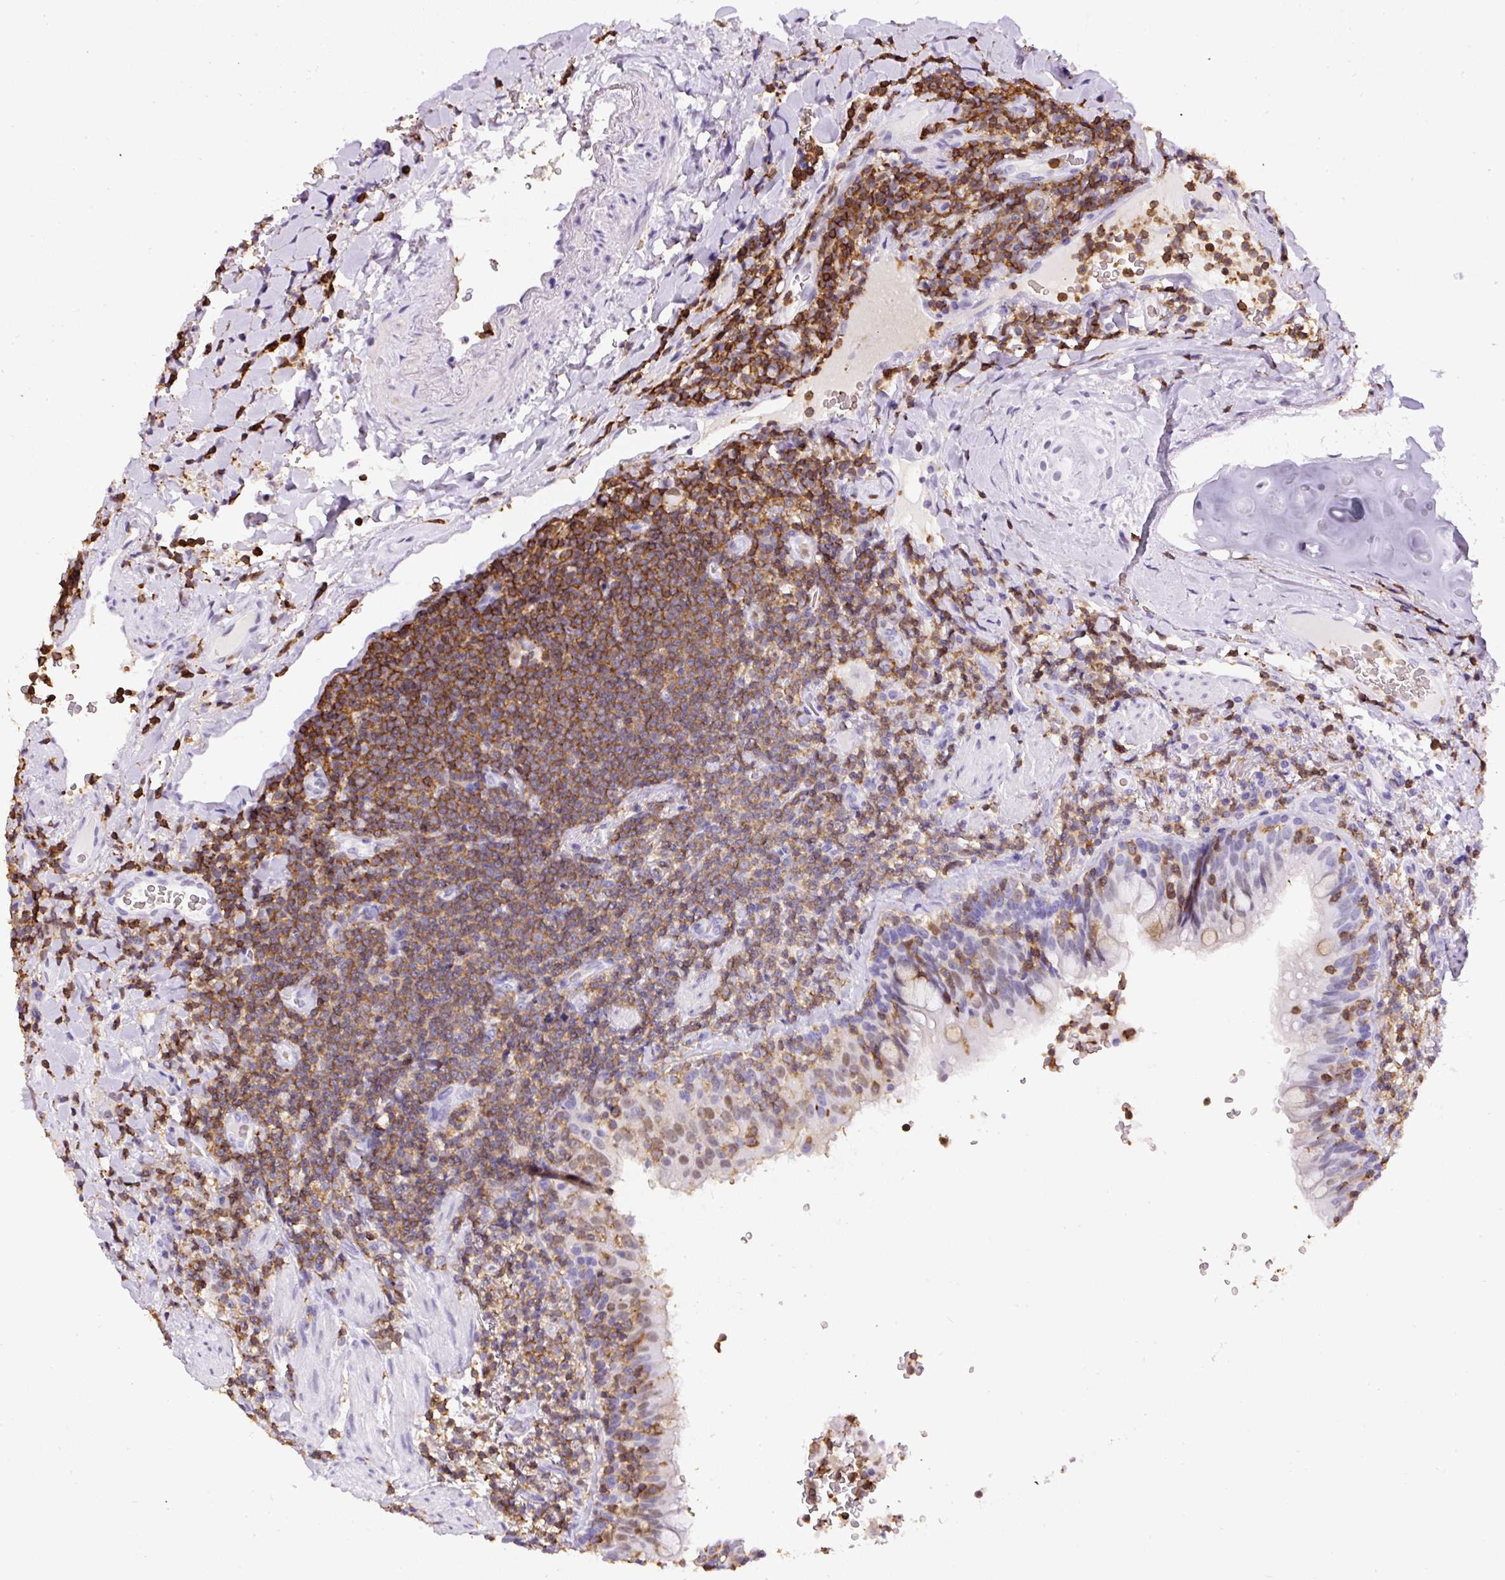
{"staining": {"intensity": "moderate", "quantity": ">75%", "location": "cytoplasmic/membranous"}, "tissue": "lymphoma", "cell_type": "Tumor cells", "image_type": "cancer", "snomed": [{"axis": "morphology", "description": "Malignant lymphoma, non-Hodgkin's type, Low grade"}, {"axis": "topography", "description": "Lung"}], "caption": "Tumor cells show medium levels of moderate cytoplasmic/membranous staining in about >75% of cells in human lymphoma.", "gene": "FAM228B", "patient": {"sex": "female", "age": 71}}